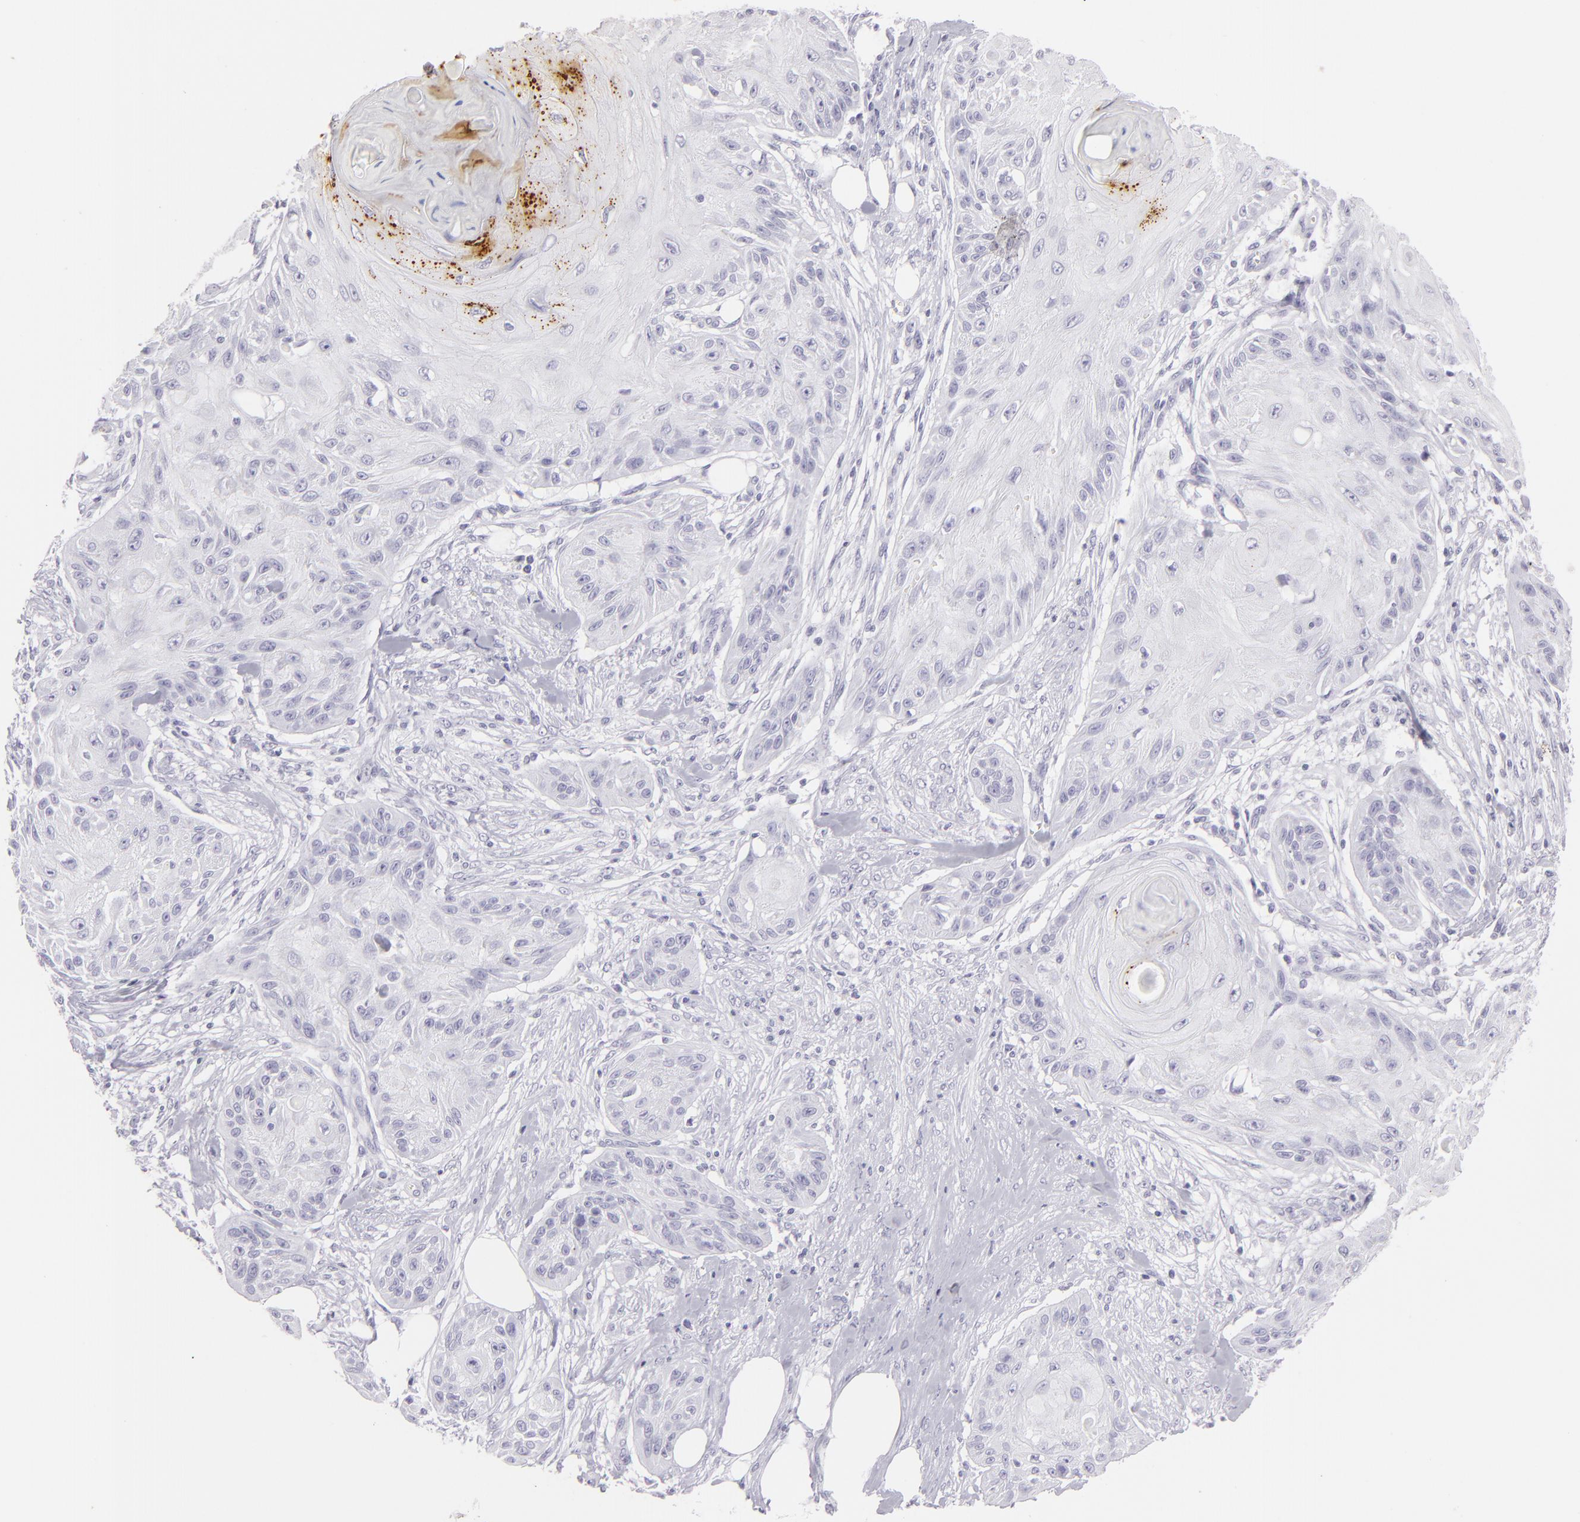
{"staining": {"intensity": "moderate", "quantity": "25%-75%", "location": "cytoplasmic/membranous"}, "tissue": "skin cancer", "cell_type": "Tumor cells", "image_type": "cancer", "snomed": [{"axis": "morphology", "description": "Squamous cell carcinoma, NOS"}, {"axis": "topography", "description": "Skin"}], "caption": "DAB immunohistochemical staining of skin cancer displays moderate cytoplasmic/membranous protein staining in approximately 25%-75% of tumor cells. (Stains: DAB in brown, nuclei in blue, Microscopy: brightfield microscopy at high magnification).", "gene": "FLG", "patient": {"sex": "female", "age": 88}}